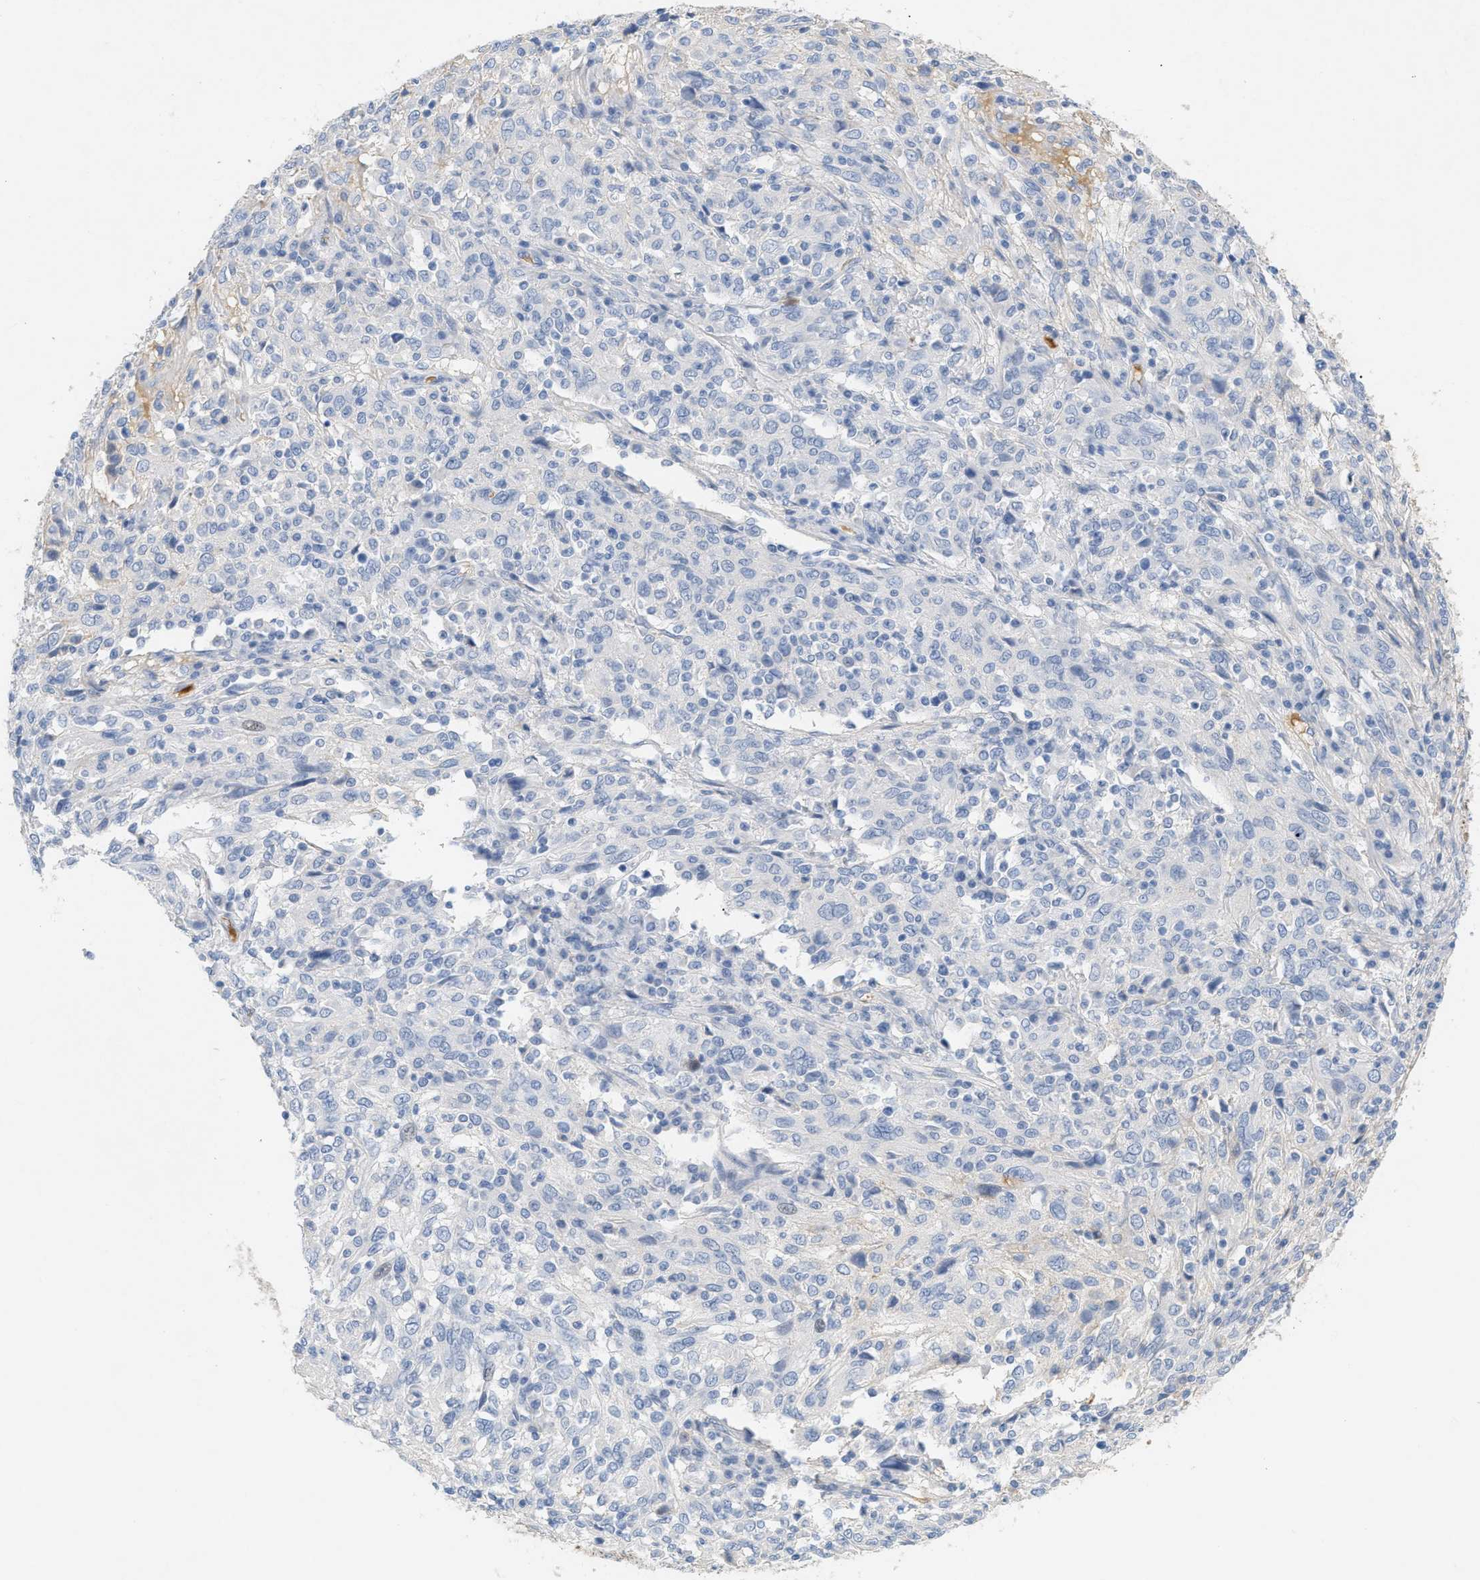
{"staining": {"intensity": "negative", "quantity": "none", "location": "none"}, "tissue": "cervical cancer", "cell_type": "Tumor cells", "image_type": "cancer", "snomed": [{"axis": "morphology", "description": "Squamous cell carcinoma, NOS"}, {"axis": "topography", "description": "Cervix"}], "caption": "DAB immunohistochemical staining of human cervical cancer exhibits no significant staining in tumor cells. The staining is performed using DAB (3,3'-diaminobenzidine) brown chromogen with nuclei counter-stained in using hematoxylin.", "gene": "CFH", "patient": {"sex": "female", "age": 46}}